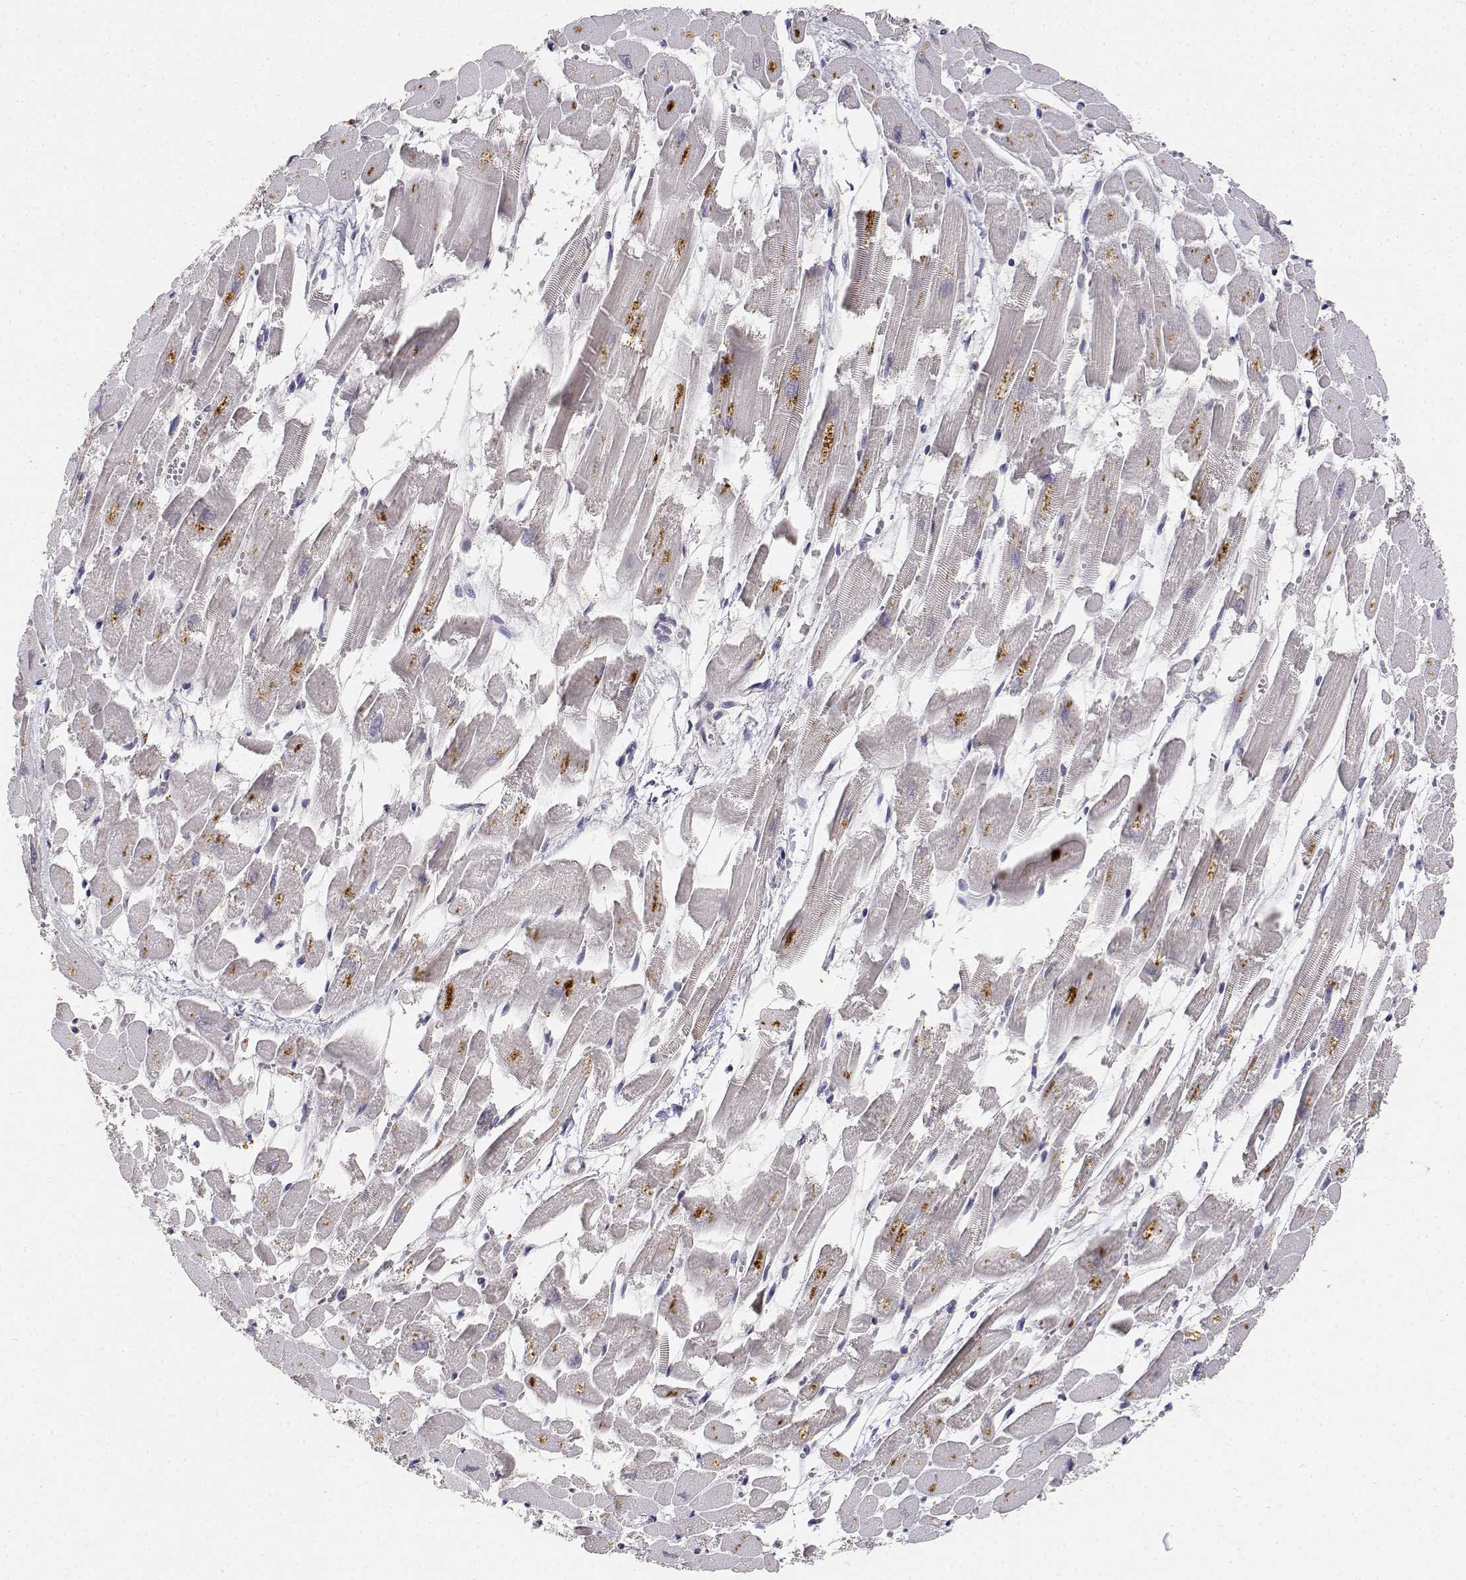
{"staining": {"intensity": "moderate", "quantity": "<25%", "location": "cytoplasmic/membranous"}, "tissue": "heart muscle", "cell_type": "Cardiomyocytes", "image_type": "normal", "snomed": [{"axis": "morphology", "description": "Normal tissue, NOS"}, {"axis": "topography", "description": "Heart"}], "caption": "Immunohistochemistry image of unremarkable heart muscle: heart muscle stained using IHC reveals low levels of moderate protein expression localized specifically in the cytoplasmic/membranous of cardiomyocytes, appearing as a cytoplasmic/membranous brown color.", "gene": "PAEP", "patient": {"sex": "female", "age": 52}}